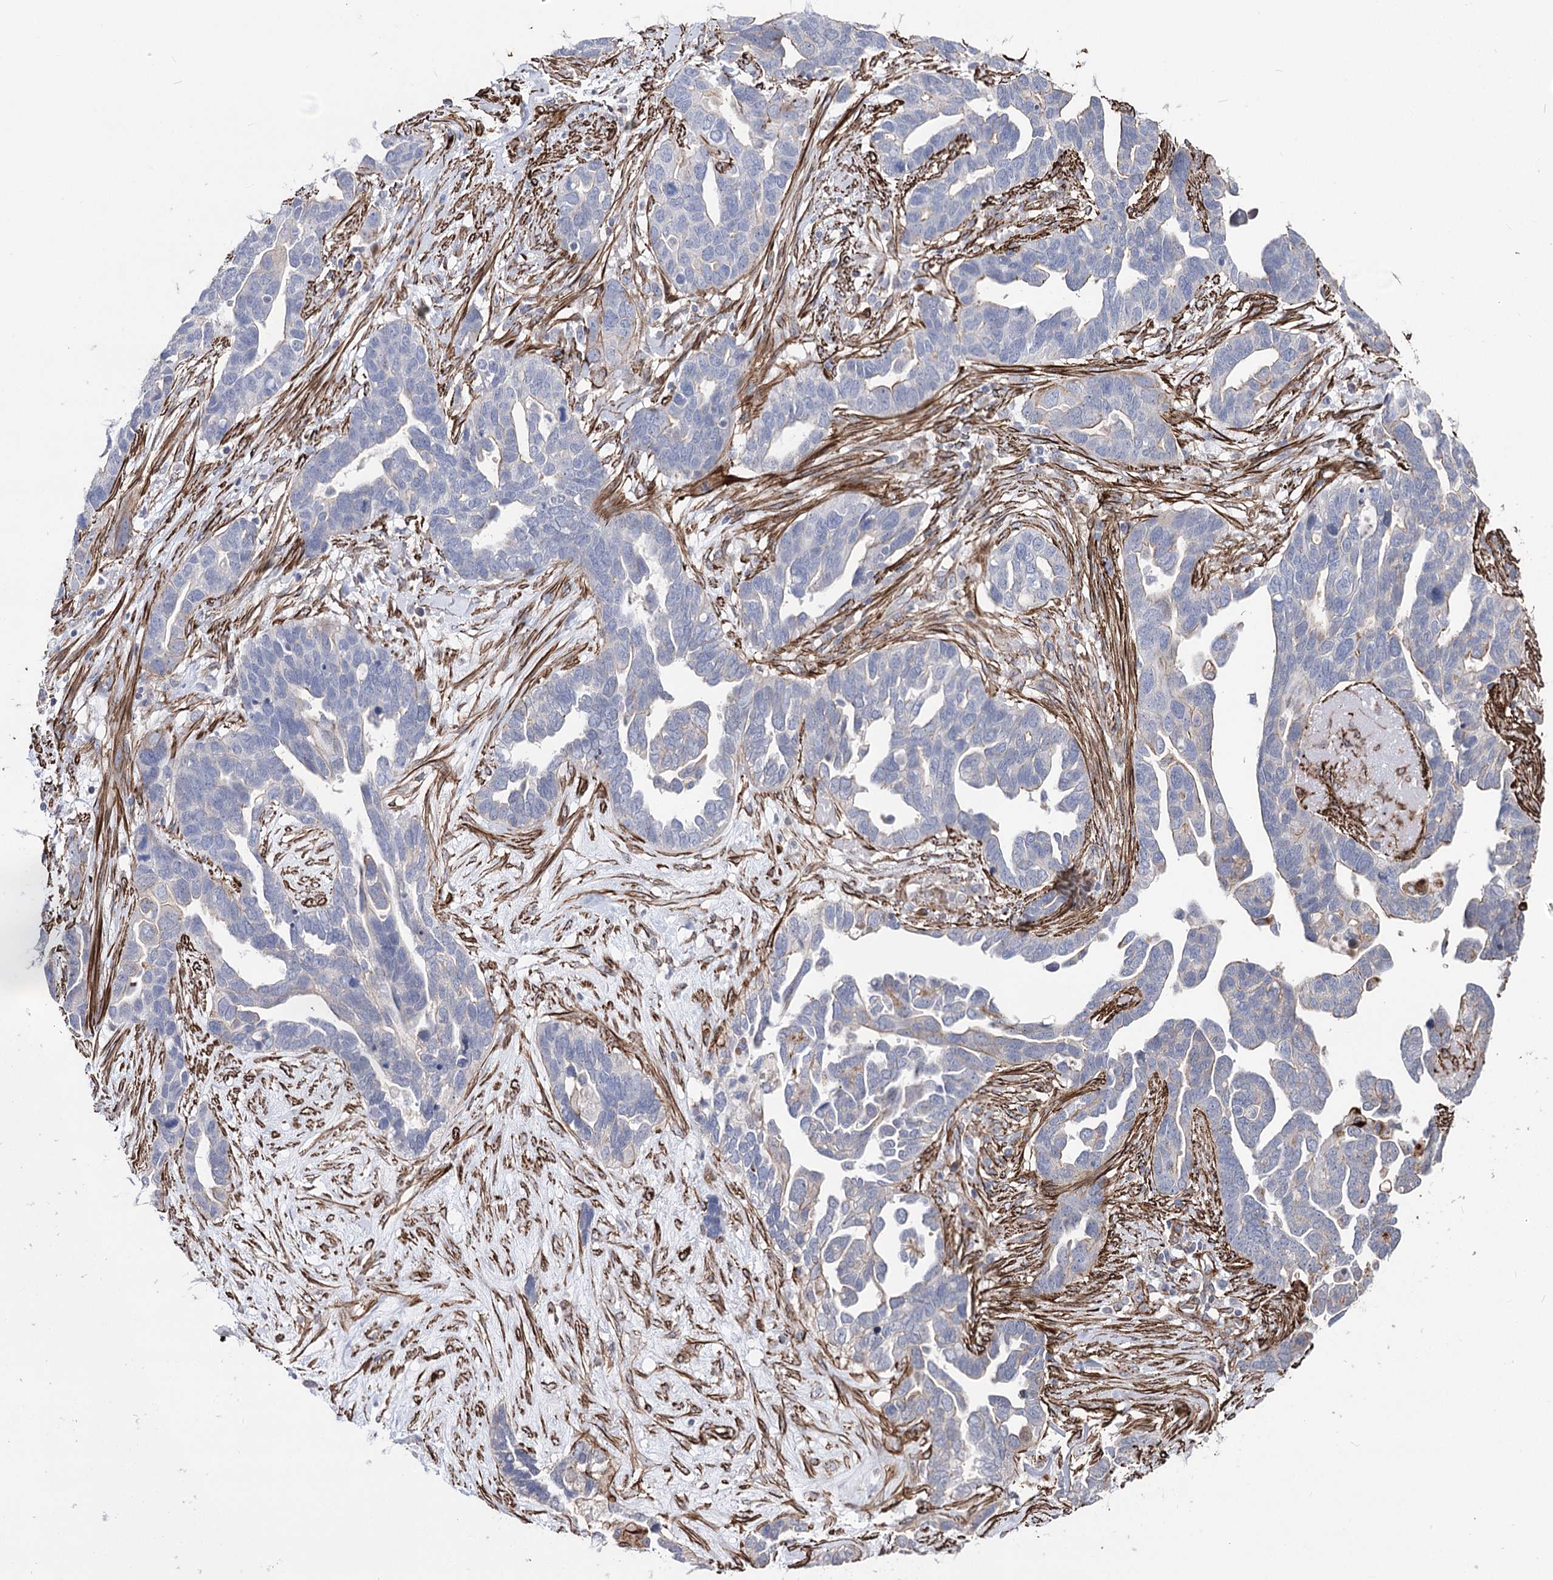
{"staining": {"intensity": "negative", "quantity": "none", "location": "none"}, "tissue": "ovarian cancer", "cell_type": "Tumor cells", "image_type": "cancer", "snomed": [{"axis": "morphology", "description": "Cystadenocarcinoma, serous, NOS"}, {"axis": "topography", "description": "Ovary"}], "caption": "DAB (3,3'-diaminobenzidine) immunohistochemical staining of human ovarian serous cystadenocarcinoma shows no significant expression in tumor cells.", "gene": "ARHGAP20", "patient": {"sex": "female", "age": 54}}